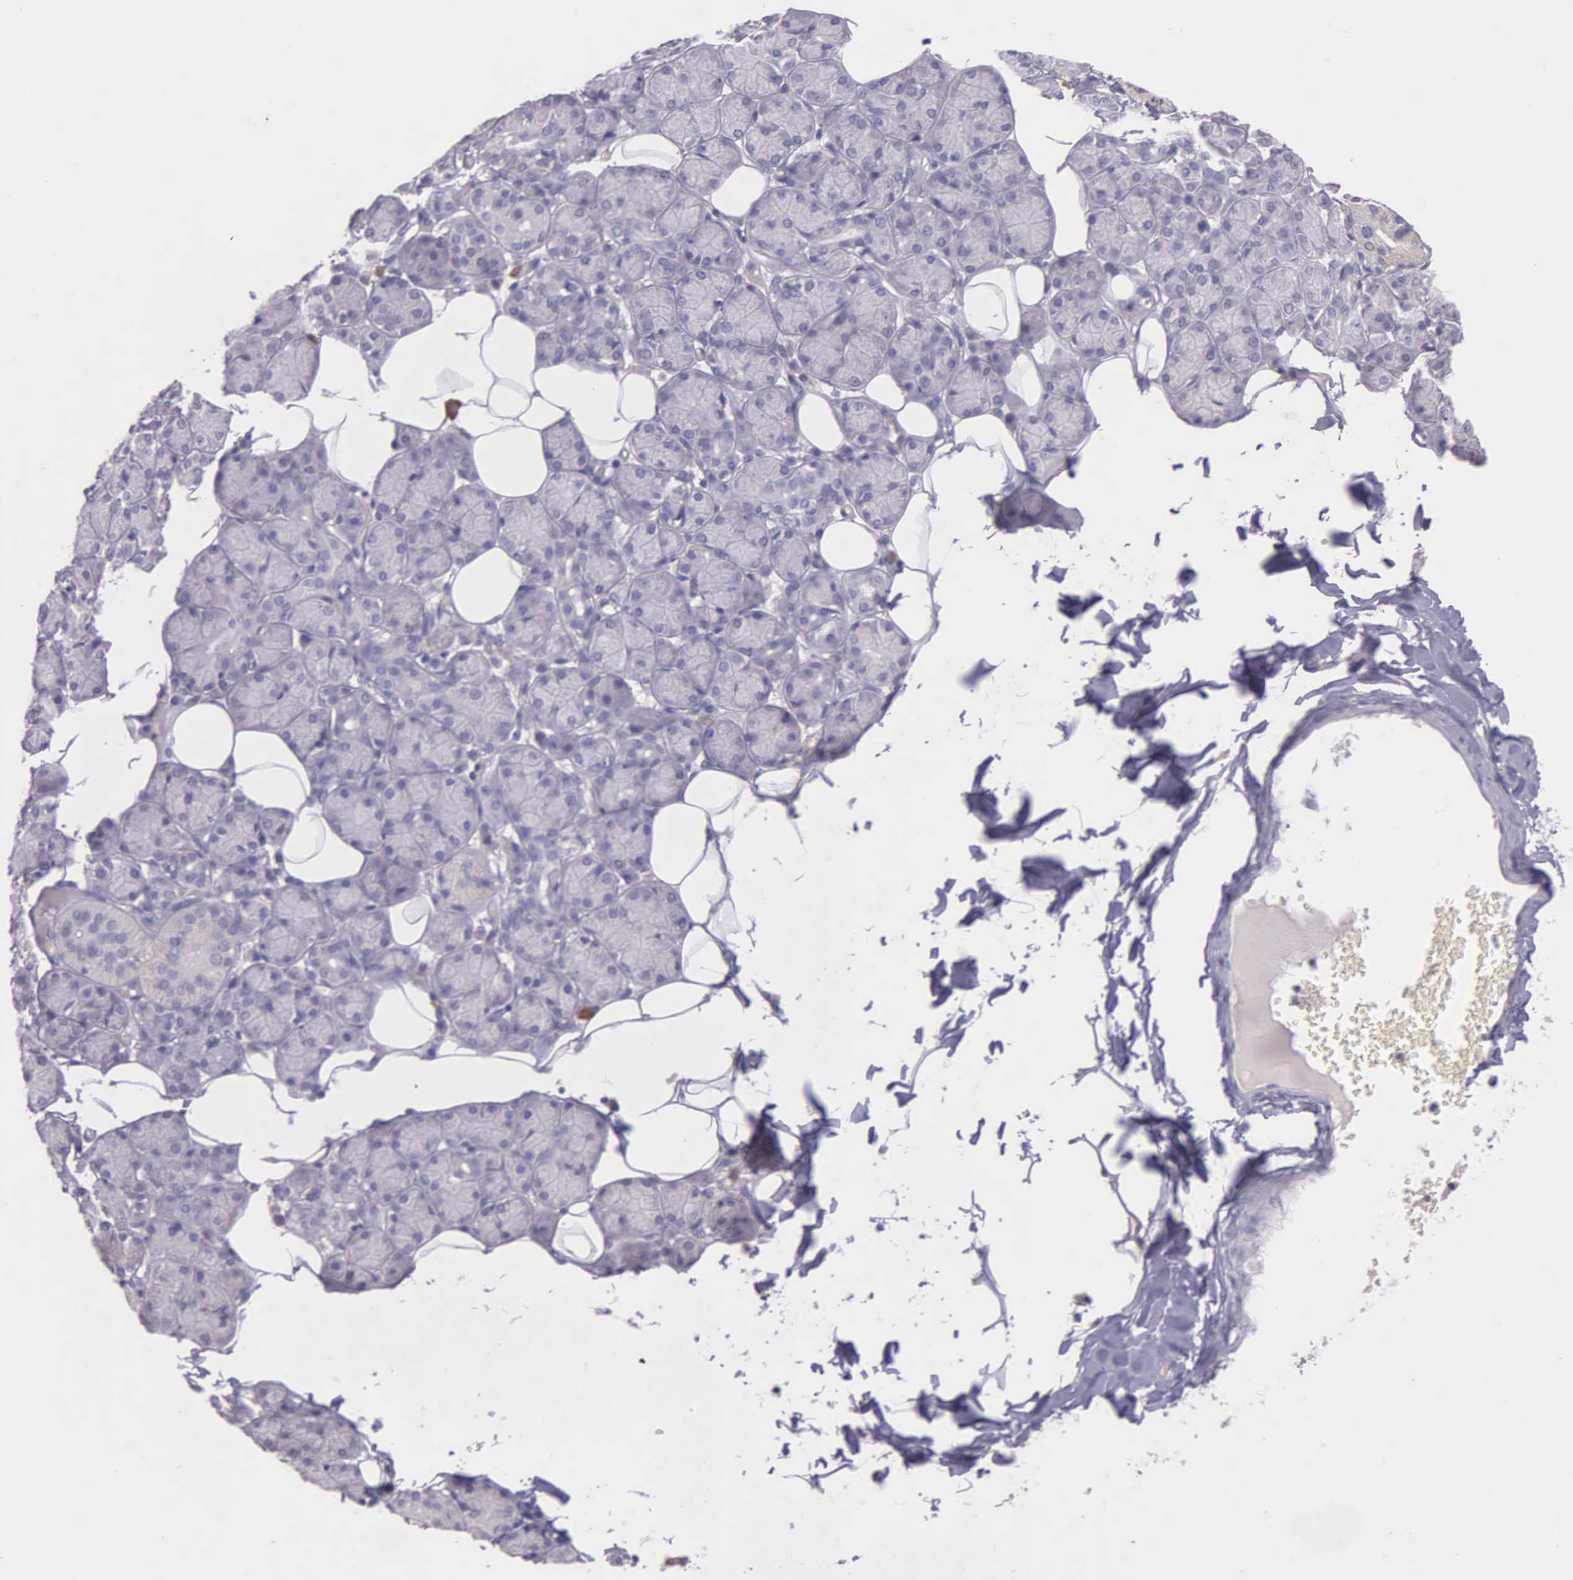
{"staining": {"intensity": "negative", "quantity": "none", "location": "none"}, "tissue": "salivary gland", "cell_type": "Glandular cells", "image_type": "normal", "snomed": [{"axis": "morphology", "description": "Normal tissue, NOS"}, {"axis": "topography", "description": "Salivary gland"}], "caption": "An image of human salivary gland is negative for staining in glandular cells. Brightfield microscopy of IHC stained with DAB (3,3'-diaminobenzidine) (brown) and hematoxylin (blue), captured at high magnification.", "gene": "THSD7A", "patient": {"sex": "male", "age": 54}}